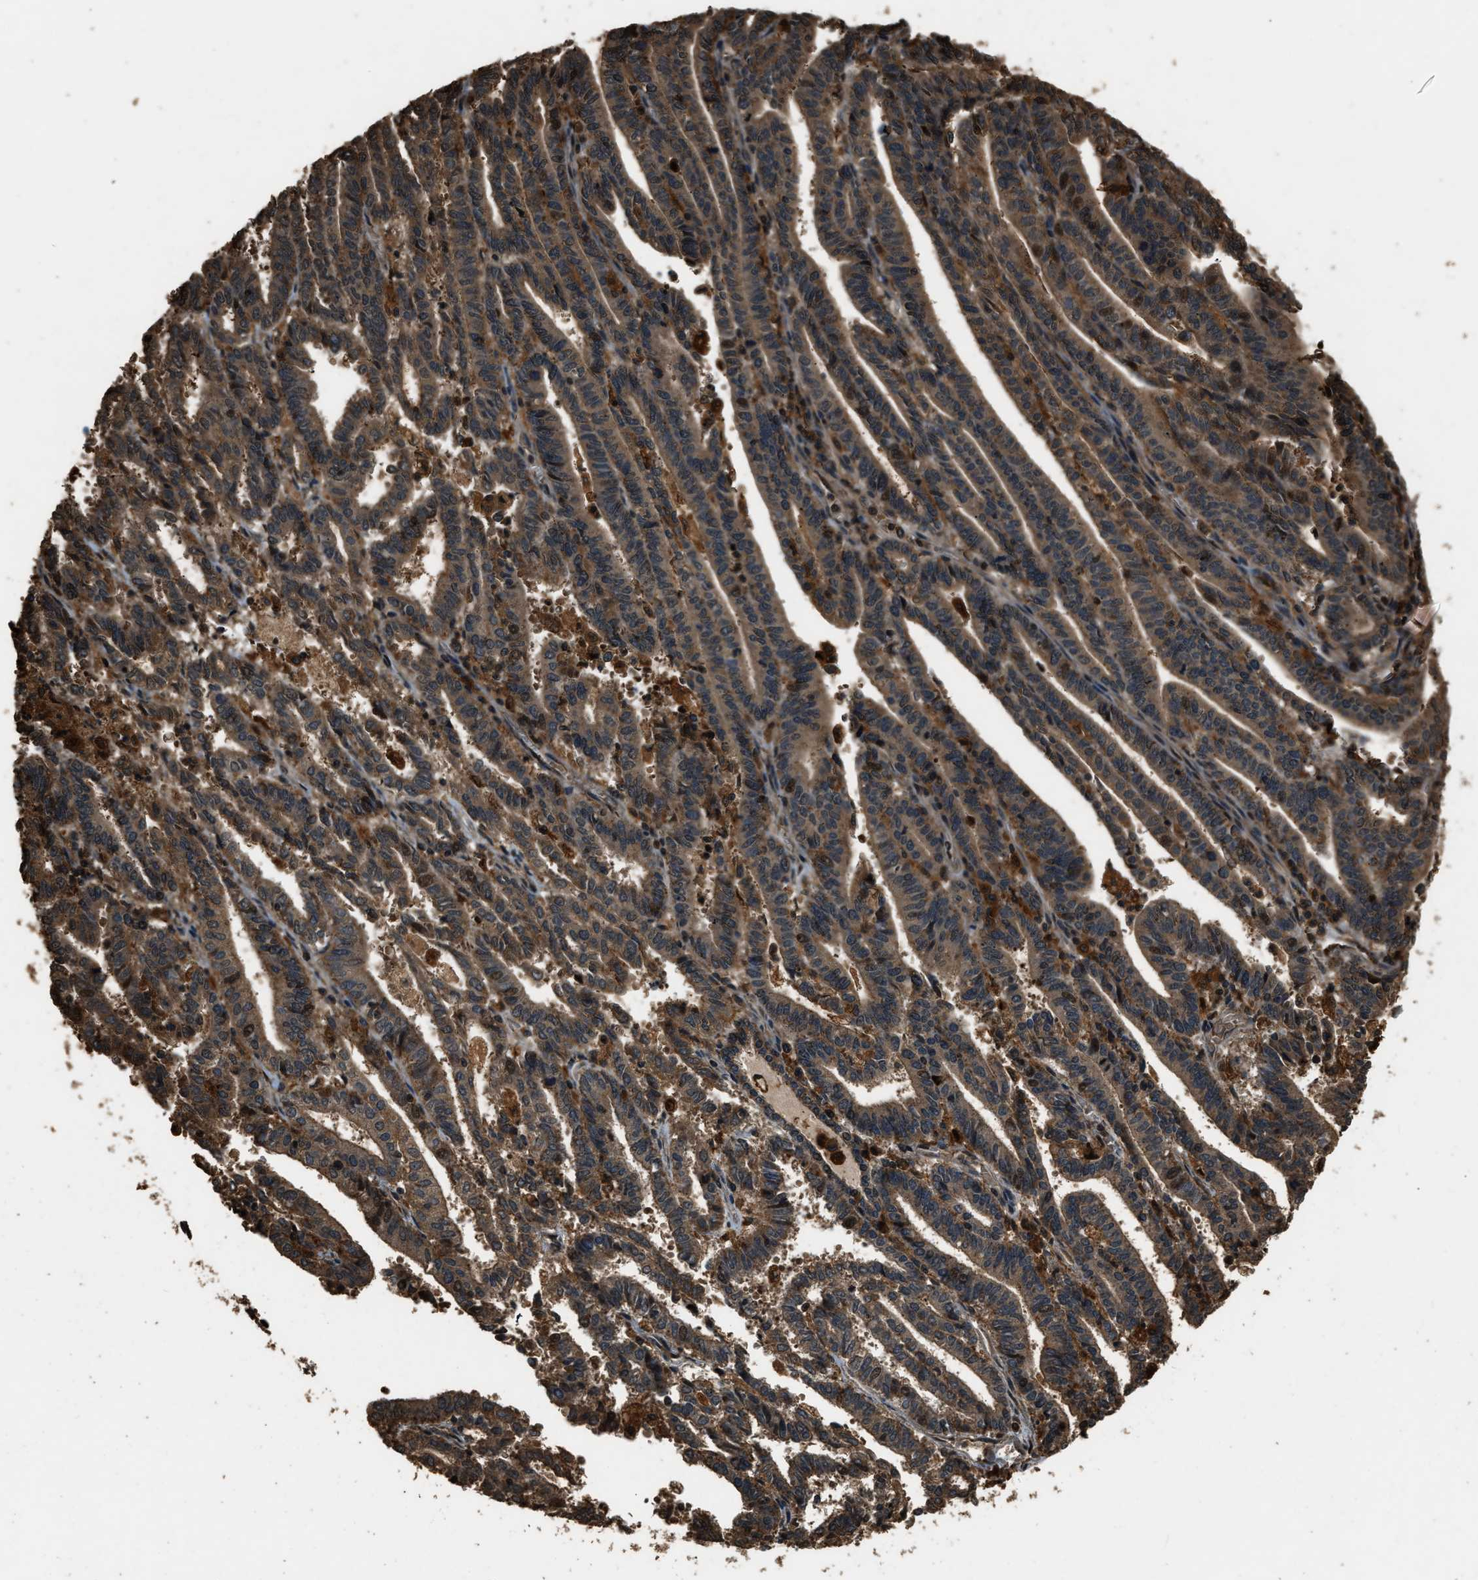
{"staining": {"intensity": "moderate", "quantity": ">75%", "location": "cytoplasmic/membranous"}, "tissue": "endometrial cancer", "cell_type": "Tumor cells", "image_type": "cancer", "snomed": [{"axis": "morphology", "description": "Adenocarcinoma, NOS"}, {"axis": "topography", "description": "Uterus"}], "caption": "Immunohistochemistry image of neoplastic tissue: human endometrial adenocarcinoma stained using immunohistochemistry reveals medium levels of moderate protein expression localized specifically in the cytoplasmic/membranous of tumor cells, appearing as a cytoplasmic/membranous brown color.", "gene": "RAP2A", "patient": {"sex": "female", "age": 83}}